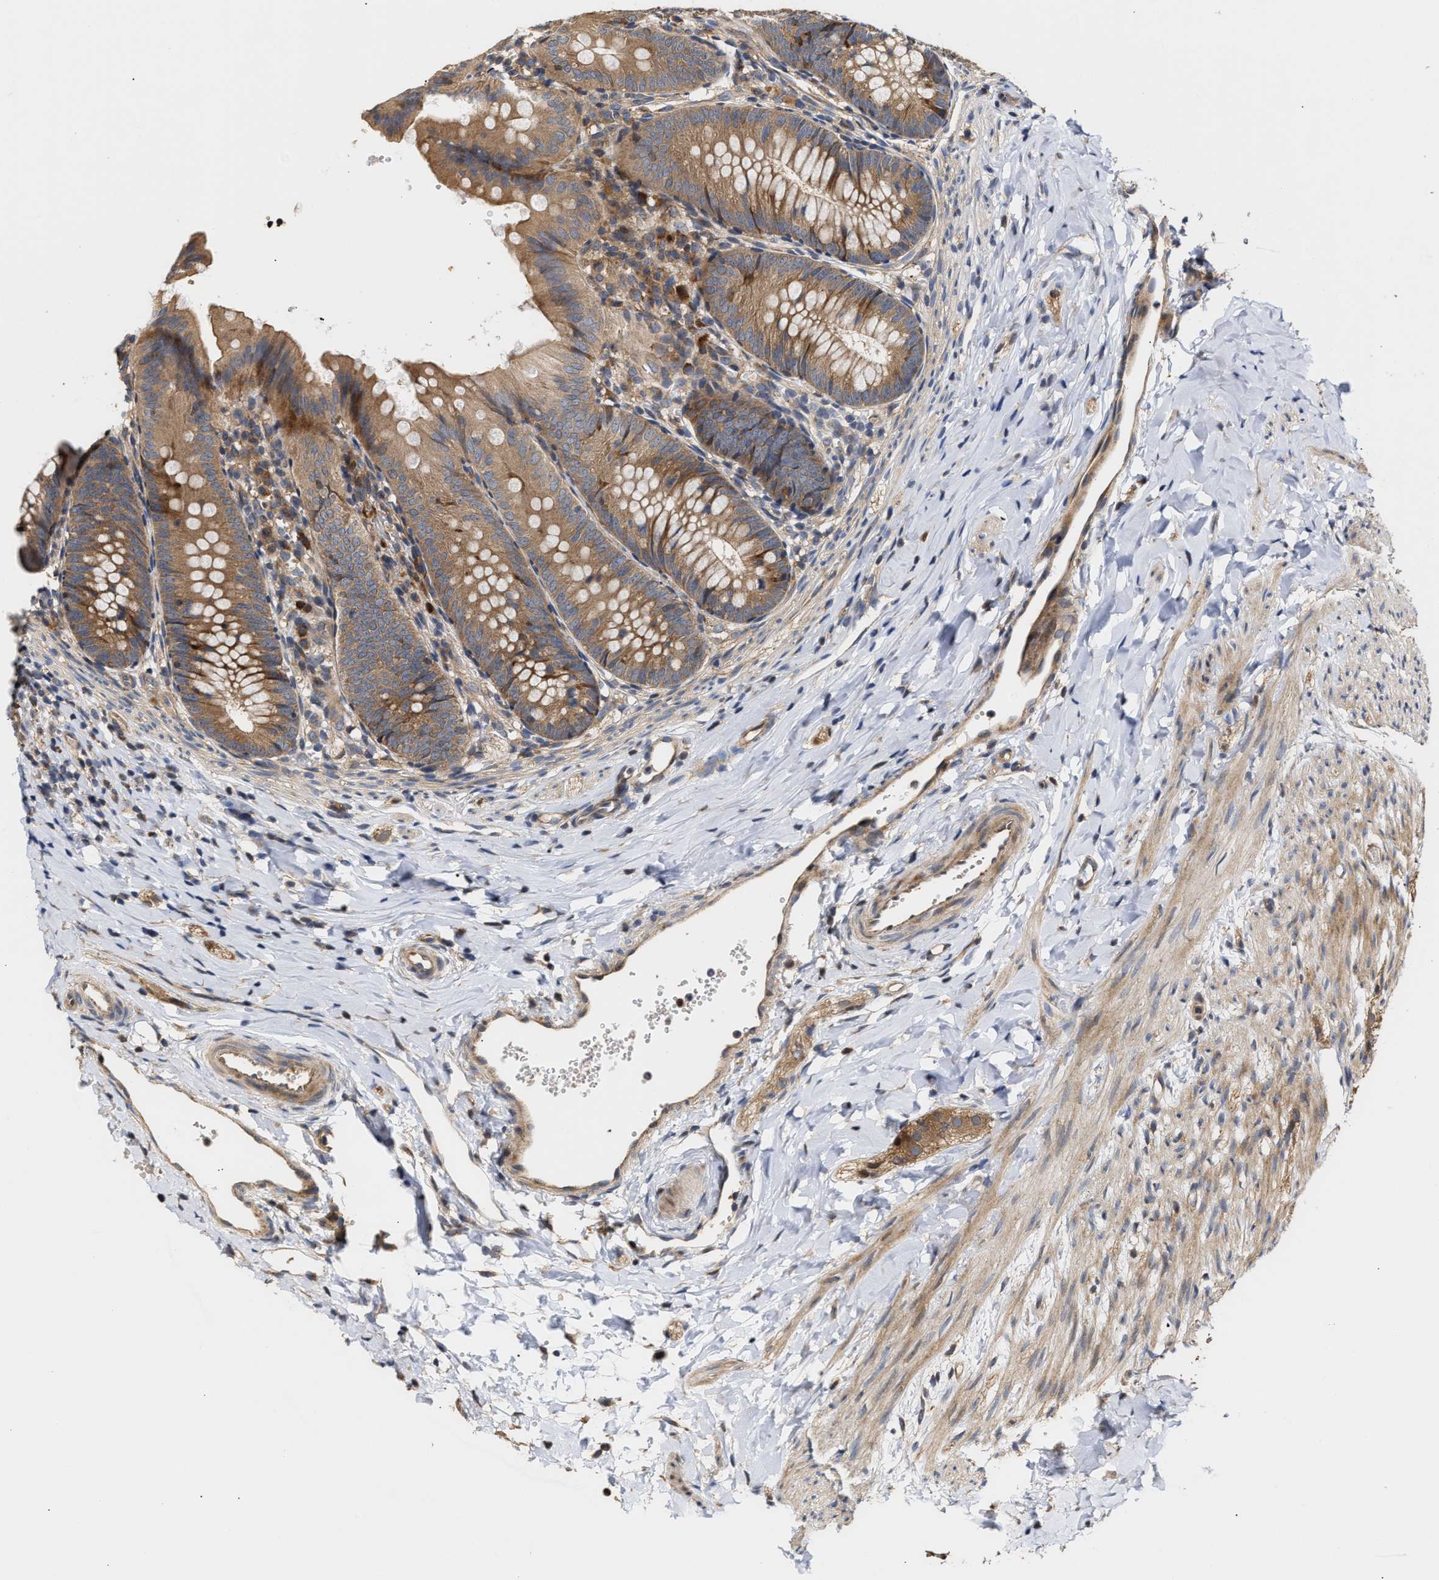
{"staining": {"intensity": "moderate", "quantity": ">75%", "location": "cytoplasmic/membranous"}, "tissue": "appendix", "cell_type": "Glandular cells", "image_type": "normal", "snomed": [{"axis": "morphology", "description": "Normal tissue, NOS"}, {"axis": "topography", "description": "Appendix"}], "caption": "Immunohistochemistry image of unremarkable appendix stained for a protein (brown), which displays medium levels of moderate cytoplasmic/membranous staining in about >75% of glandular cells.", "gene": "CLIP2", "patient": {"sex": "male", "age": 1}}